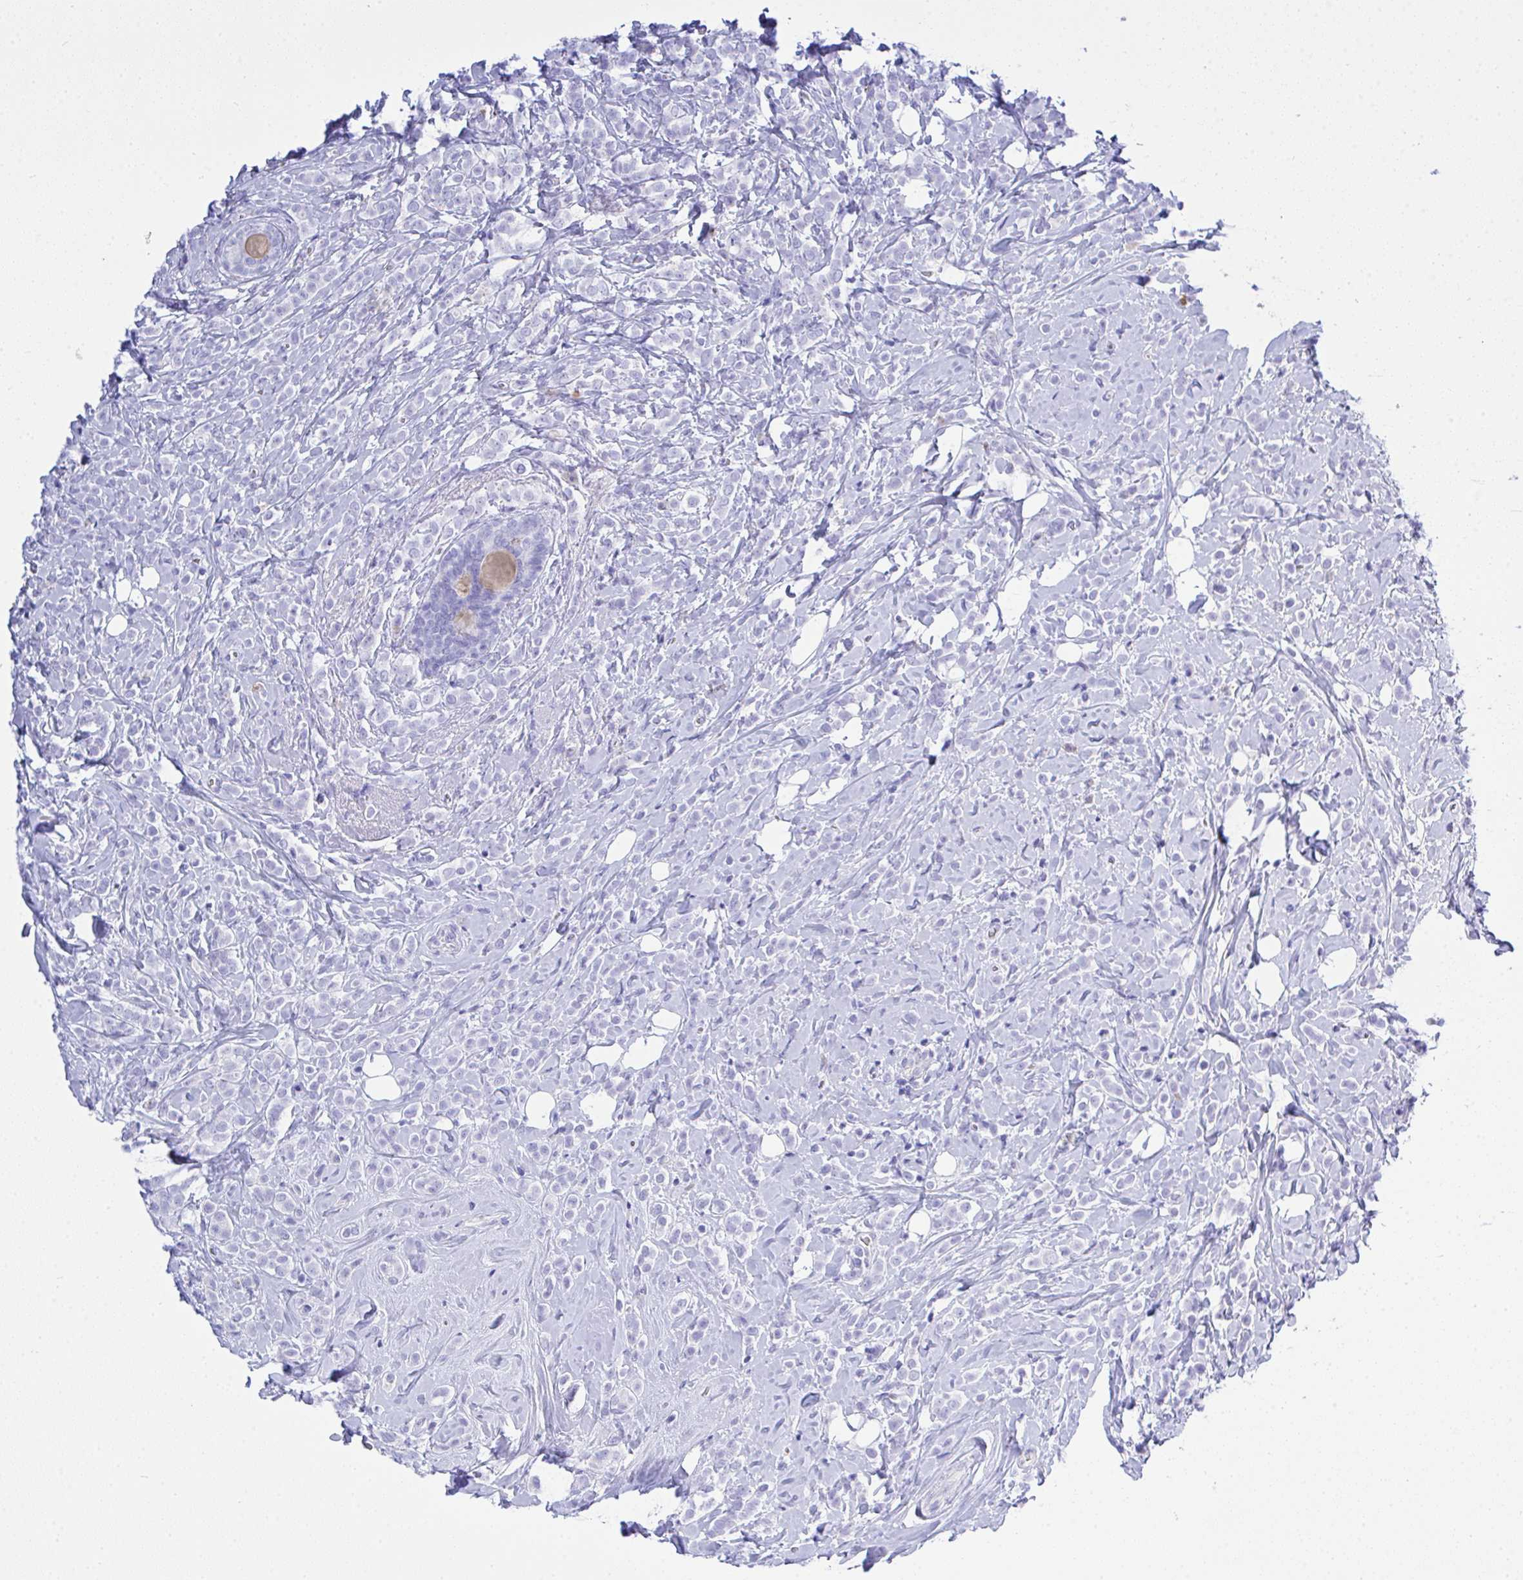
{"staining": {"intensity": "negative", "quantity": "none", "location": "none"}, "tissue": "breast cancer", "cell_type": "Tumor cells", "image_type": "cancer", "snomed": [{"axis": "morphology", "description": "Lobular carcinoma"}, {"axis": "topography", "description": "Breast"}], "caption": "IHC histopathology image of human breast lobular carcinoma stained for a protein (brown), which demonstrates no staining in tumor cells. (DAB immunohistochemistry visualized using brightfield microscopy, high magnification).", "gene": "AKR1D1", "patient": {"sex": "female", "age": 49}}